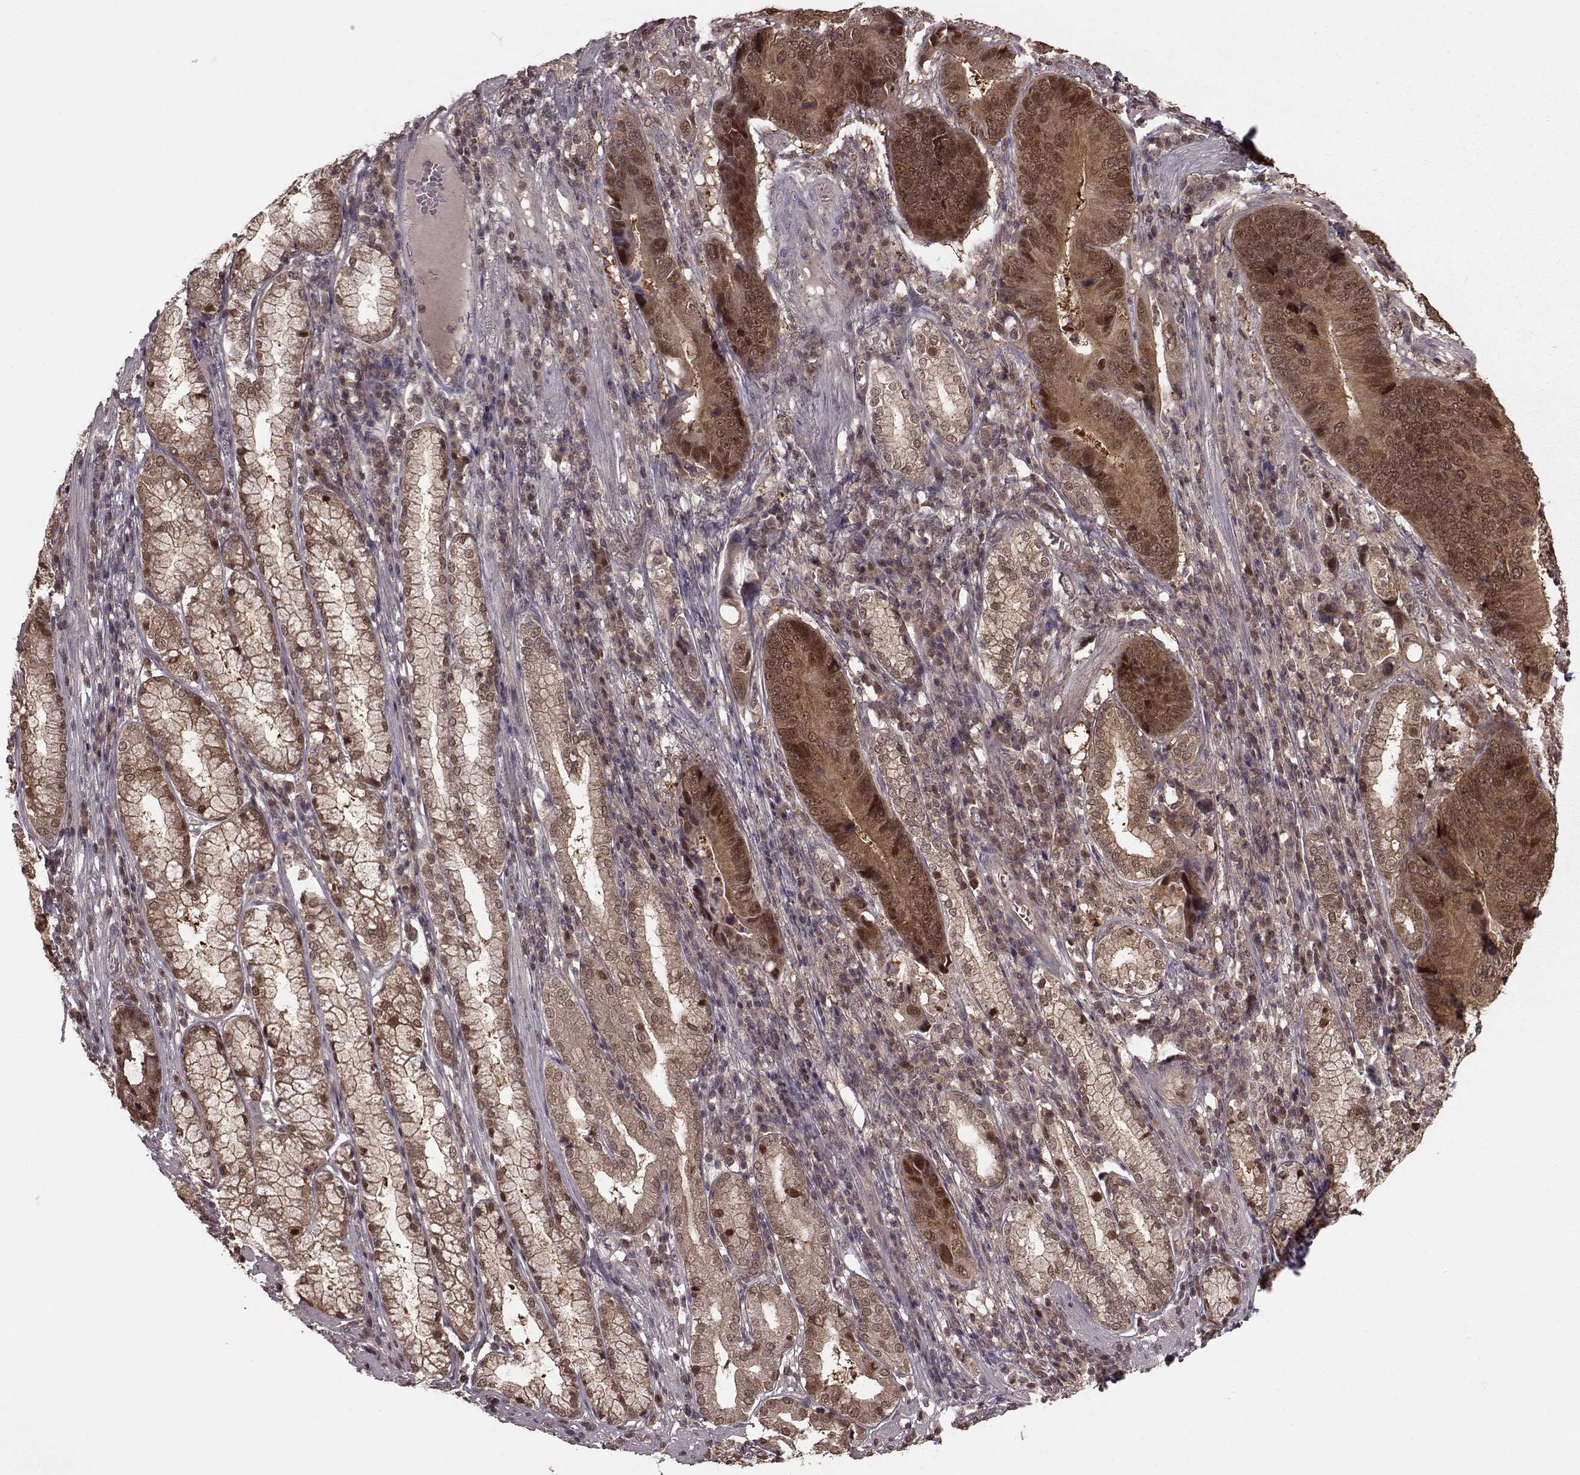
{"staining": {"intensity": "moderate", "quantity": "25%-75%", "location": "cytoplasmic/membranous,nuclear"}, "tissue": "stomach cancer", "cell_type": "Tumor cells", "image_type": "cancer", "snomed": [{"axis": "morphology", "description": "Adenocarcinoma, NOS"}, {"axis": "topography", "description": "Stomach"}], "caption": "A brown stain shows moderate cytoplasmic/membranous and nuclear staining of a protein in human adenocarcinoma (stomach) tumor cells.", "gene": "GSS", "patient": {"sex": "male", "age": 84}}